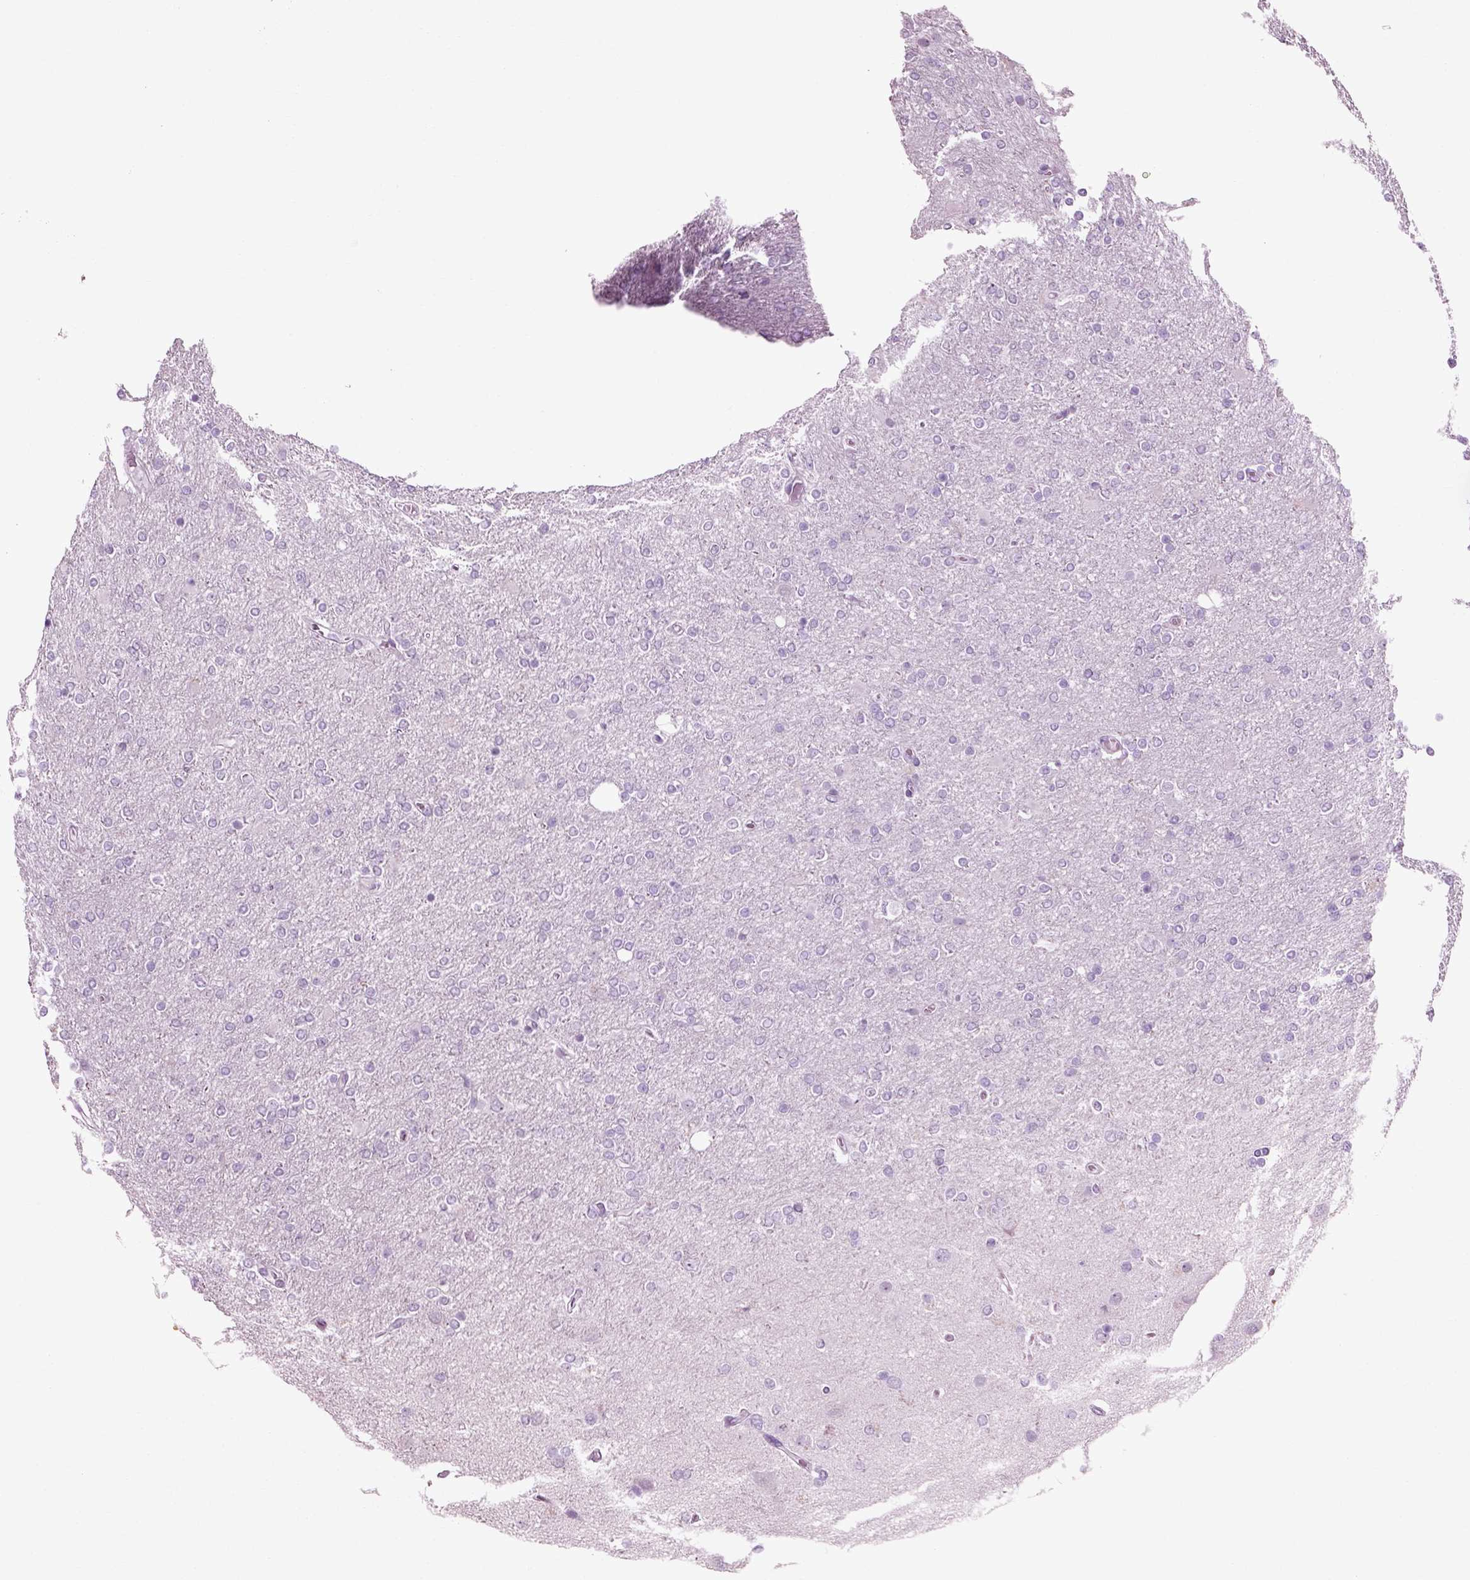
{"staining": {"intensity": "negative", "quantity": "none", "location": "none"}, "tissue": "glioma", "cell_type": "Tumor cells", "image_type": "cancer", "snomed": [{"axis": "morphology", "description": "Glioma, malignant, High grade"}, {"axis": "topography", "description": "Cerebral cortex"}], "caption": "IHC photomicrograph of neoplastic tissue: malignant glioma (high-grade) stained with DAB reveals no significant protein staining in tumor cells.", "gene": "SLC26A8", "patient": {"sex": "male", "age": 70}}